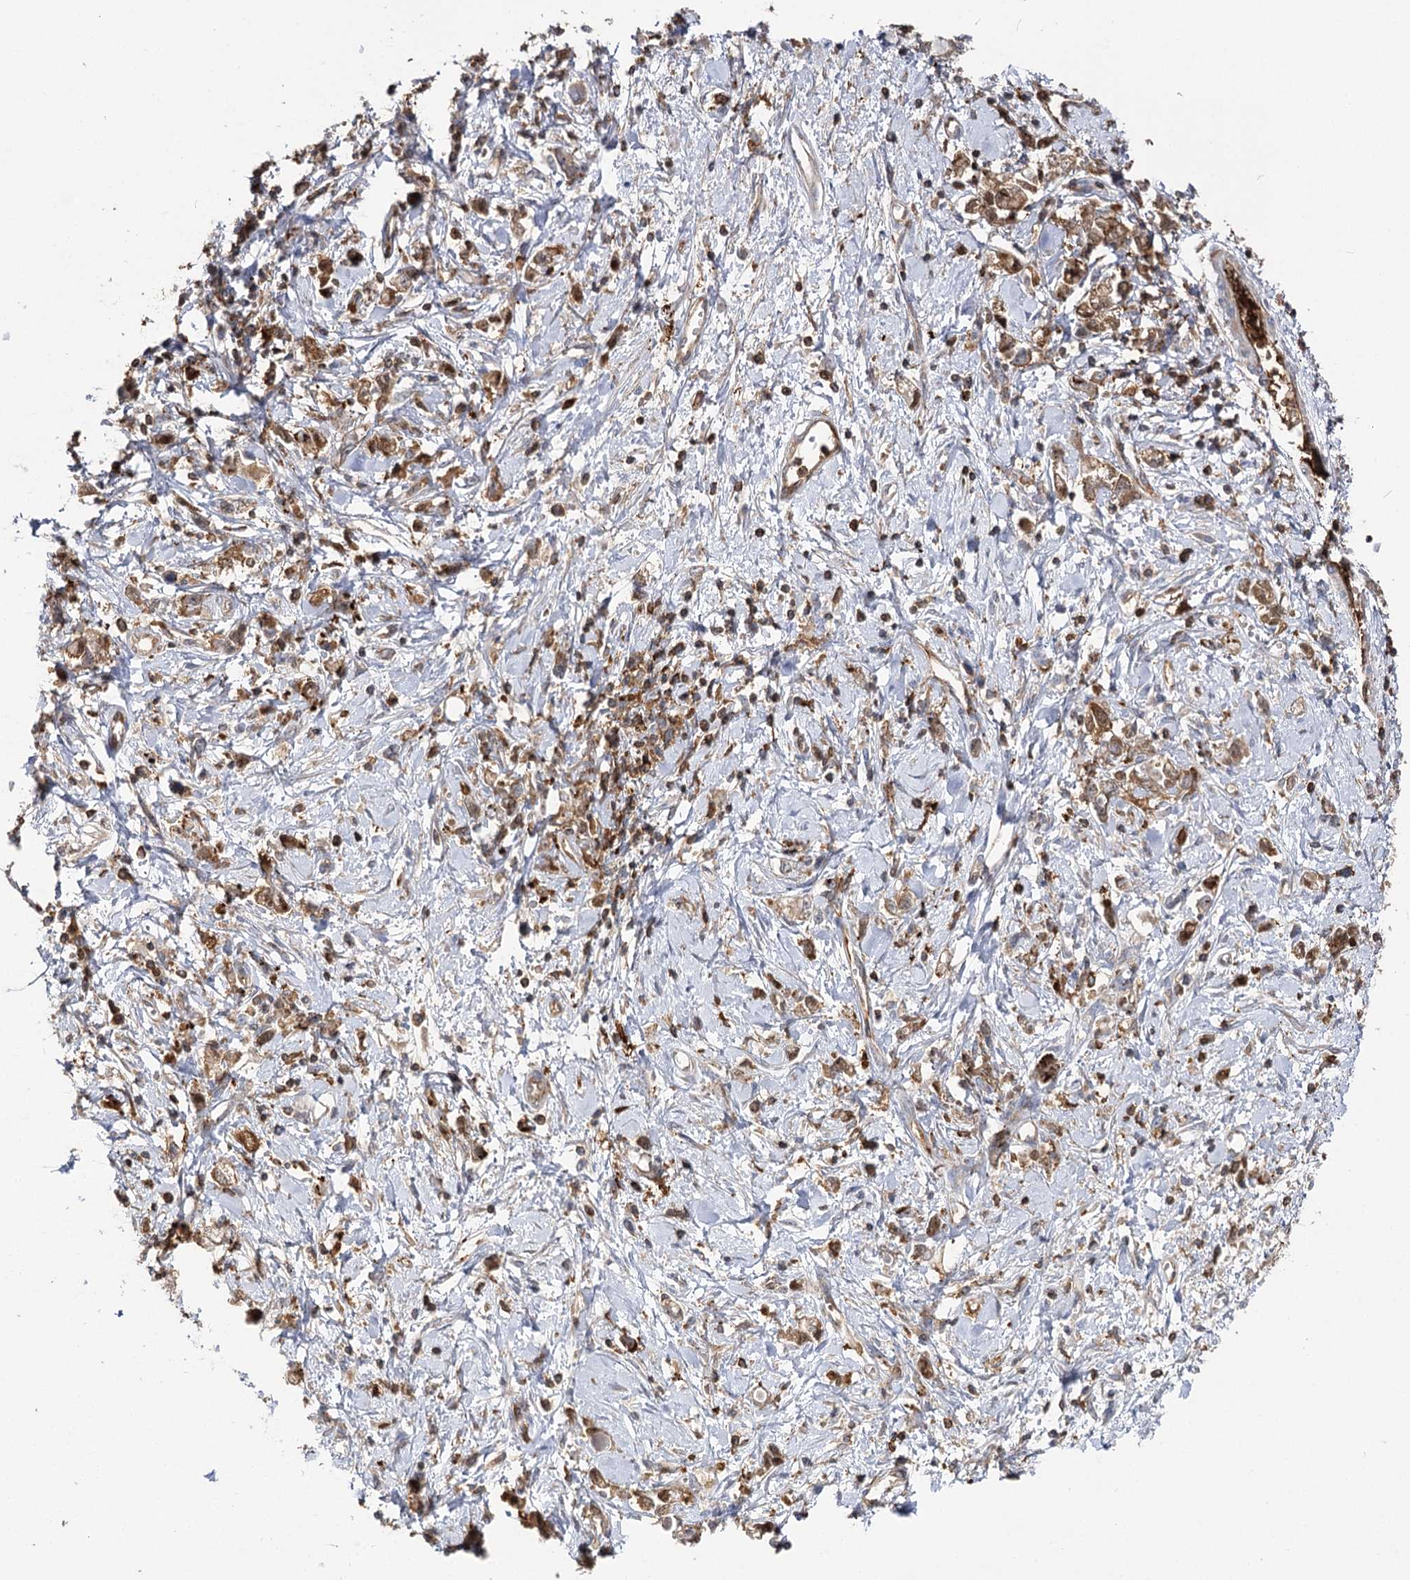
{"staining": {"intensity": "moderate", "quantity": ">75%", "location": "cytoplasmic/membranous"}, "tissue": "stomach cancer", "cell_type": "Tumor cells", "image_type": "cancer", "snomed": [{"axis": "morphology", "description": "Adenocarcinoma, NOS"}, {"axis": "topography", "description": "Stomach"}], "caption": "Brown immunohistochemical staining in stomach cancer displays moderate cytoplasmic/membranous positivity in about >75% of tumor cells.", "gene": "SEC24B", "patient": {"sex": "female", "age": 76}}